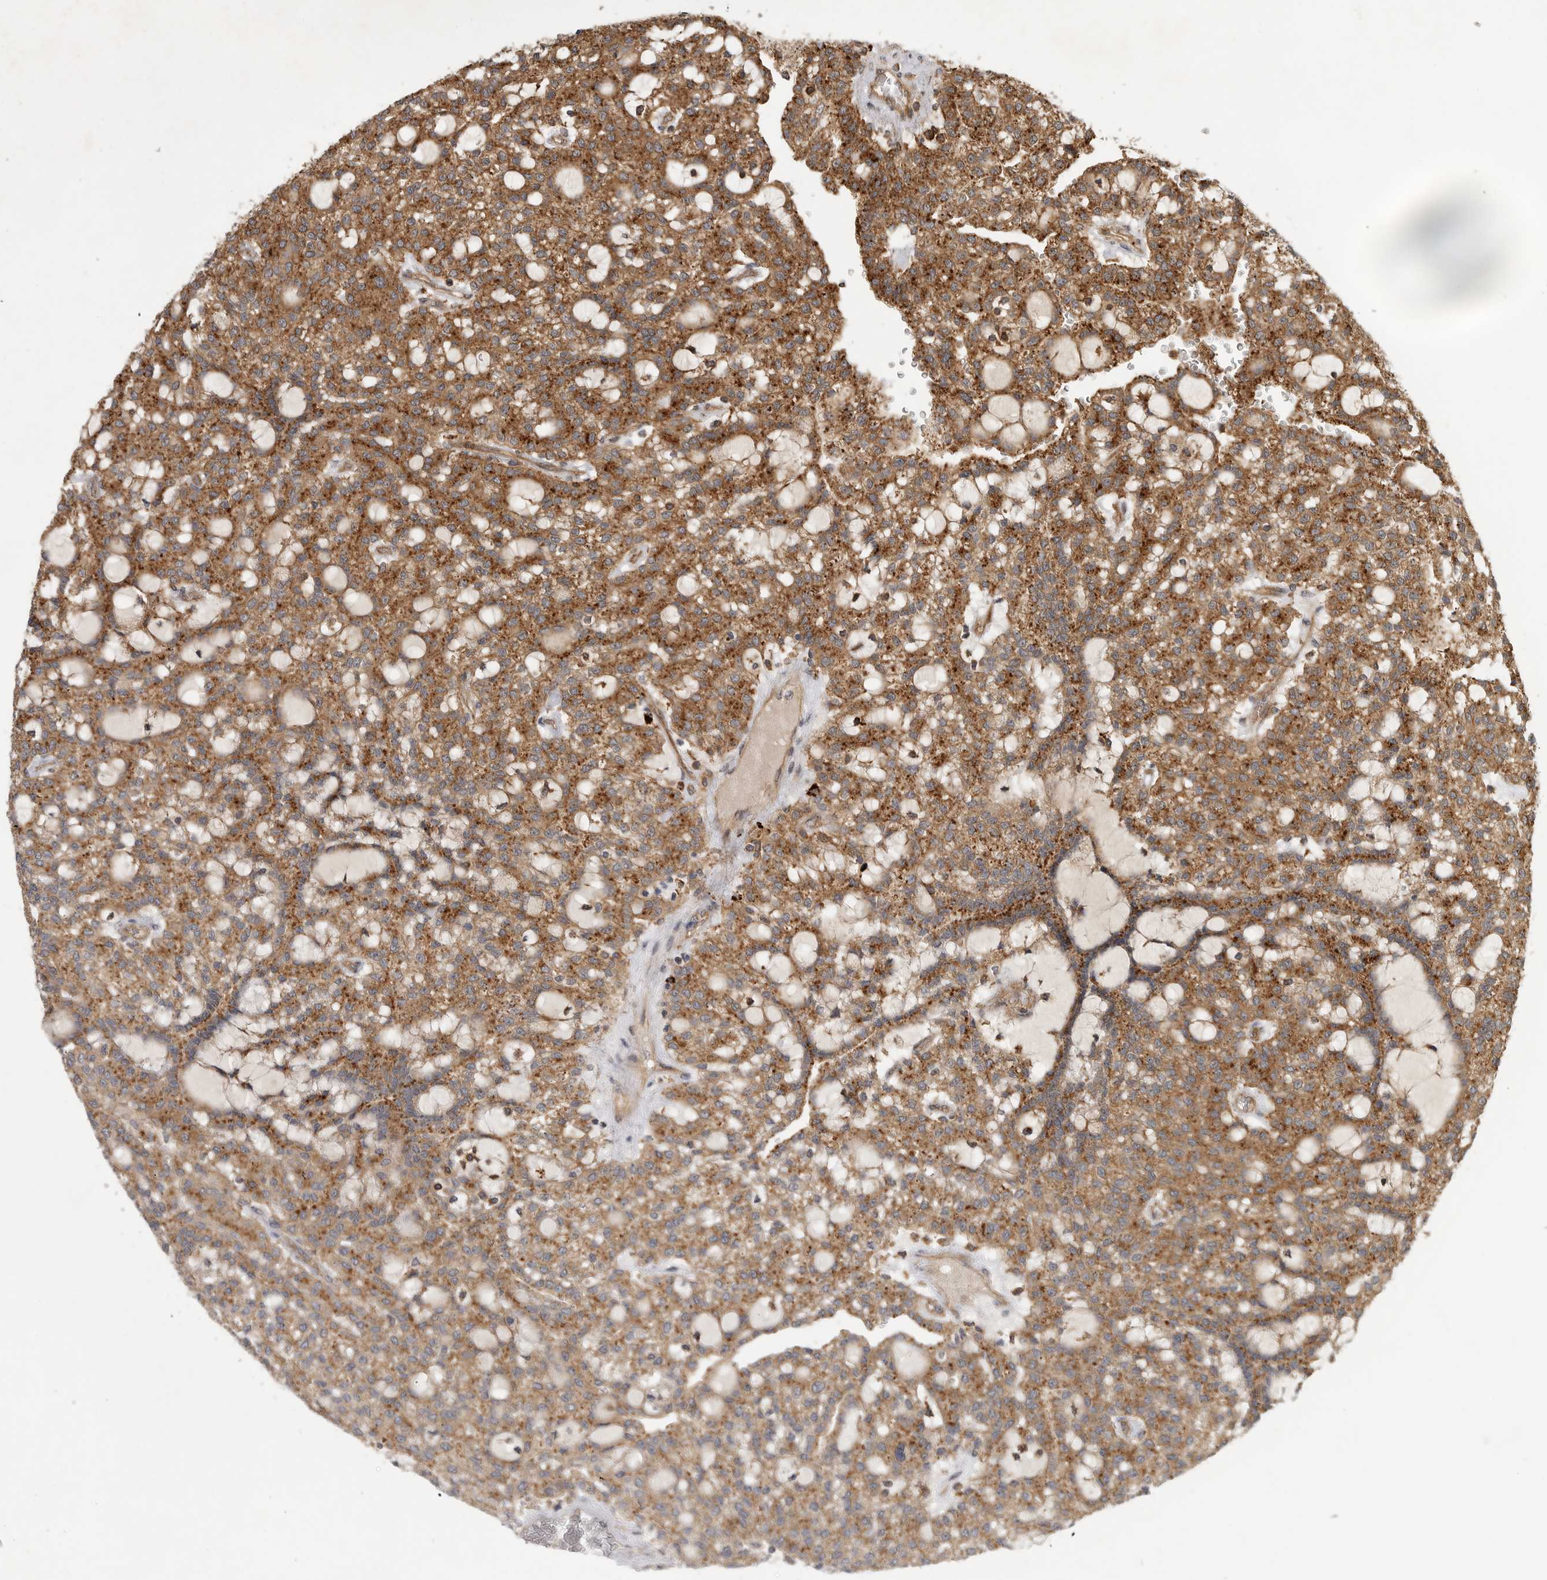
{"staining": {"intensity": "strong", "quantity": ">75%", "location": "cytoplasmic/membranous"}, "tissue": "renal cancer", "cell_type": "Tumor cells", "image_type": "cancer", "snomed": [{"axis": "morphology", "description": "Adenocarcinoma, NOS"}, {"axis": "topography", "description": "Kidney"}], "caption": "Strong cytoplasmic/membranous positivity is seen in about >75% of tumor cells in adenocarcinoma (renal).", "gene": "ZNF232", "patient": {"sex": "male", "age": 63}}